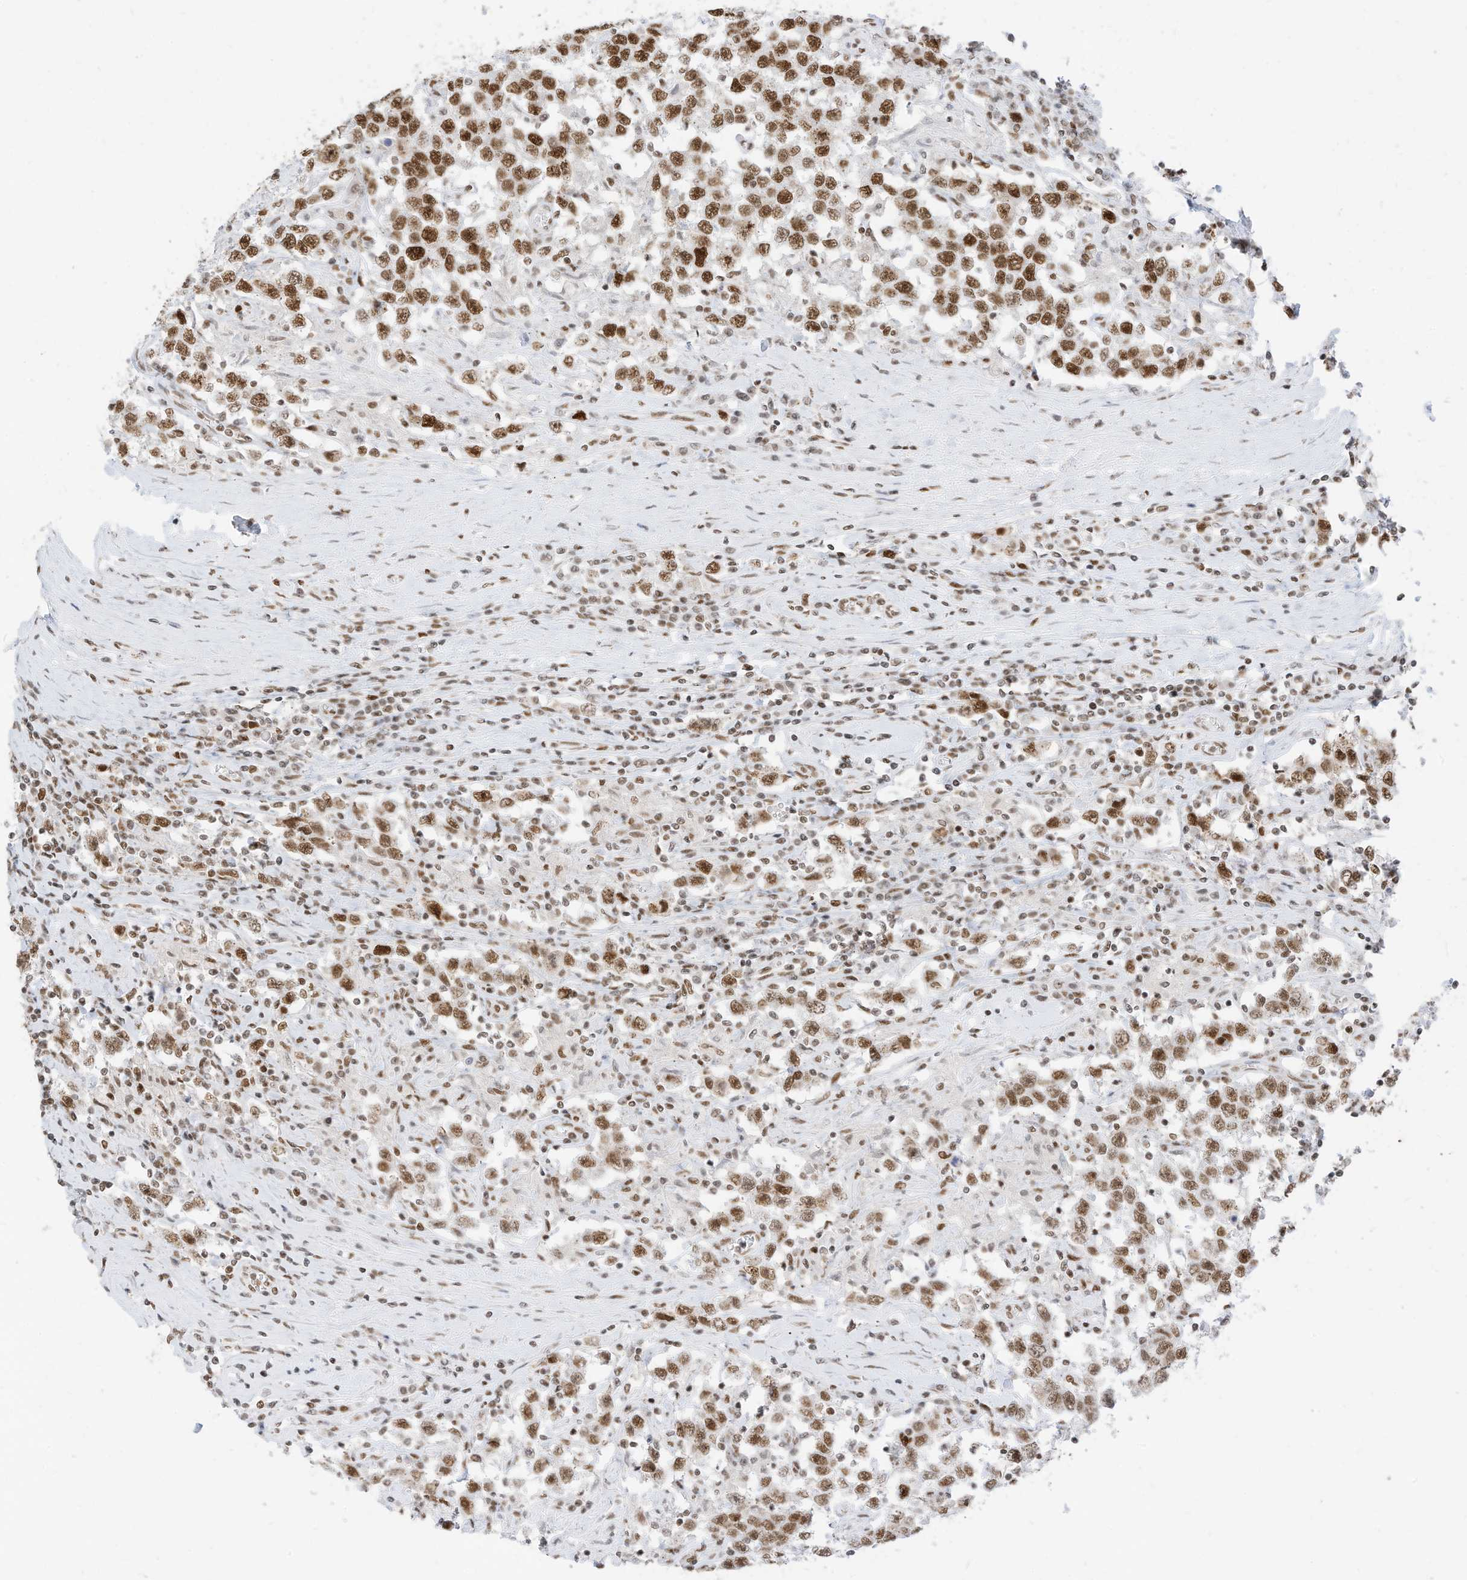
{"staining": {"intensity": "moderate", "quantity": ">75%", "location": "nuclear"}, "tissue": "testis cancer", "cell_type": "Tumor cells", "image_type": "cancer", "snomed": [{"axis": "morphology", "description": "Seminoma, NOS"}, {"axis": "topography", "description": "Testis"}], "caption": "Immunohistochemistry (DAB (3,3'-diaminobenzidine)) staining of testis cancer (seminoma) exhibits moderate nuclear protein positivity in approximately >75% of tumor cells. The staining is performed using DAB (3,3'-diaminobenzidine) brown chromogen to label protein expression. The nuclei are counter-stained blue using hematoxylin.", "gene": "SMARCA2", "patient": {"sex": "male", "age": 41}}